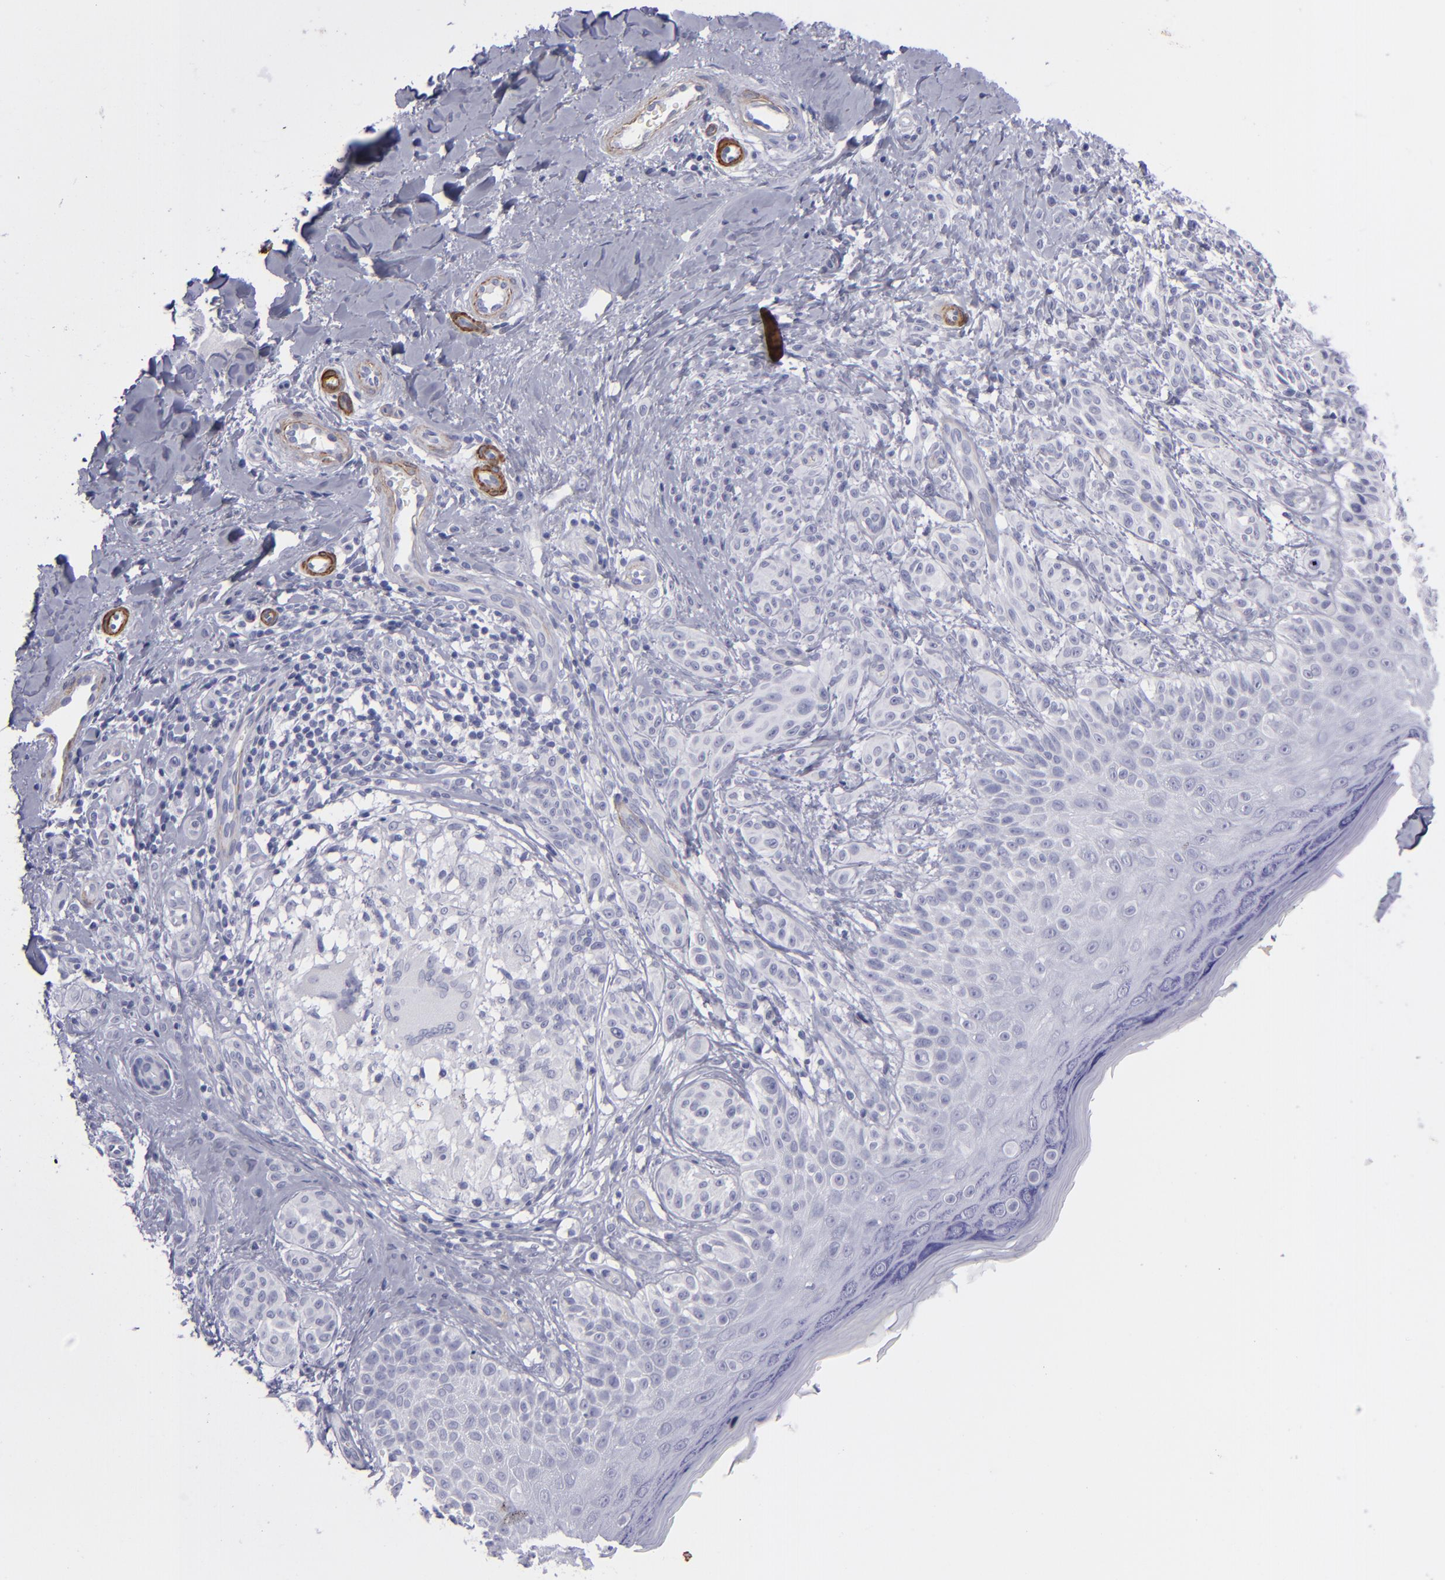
{"staining": {"intensity": "negative", "quantity": "none", "location": "none"}, "tissue": "melanoma", "cell_type": "Tumor cells", "image_type": "cancer", "snomed": [{"axis": "morphology", "description": "Malignant melanoma, NOS"}, {"axis": "topography", "description": "Skin"}], "caption": "A high-resolution micrograph shows IHC staining of malignant melanoma, which reveals no significant expression in tumor cells.", "gene": "MYH11", "patient": {"sex": "male", "age": 57}}